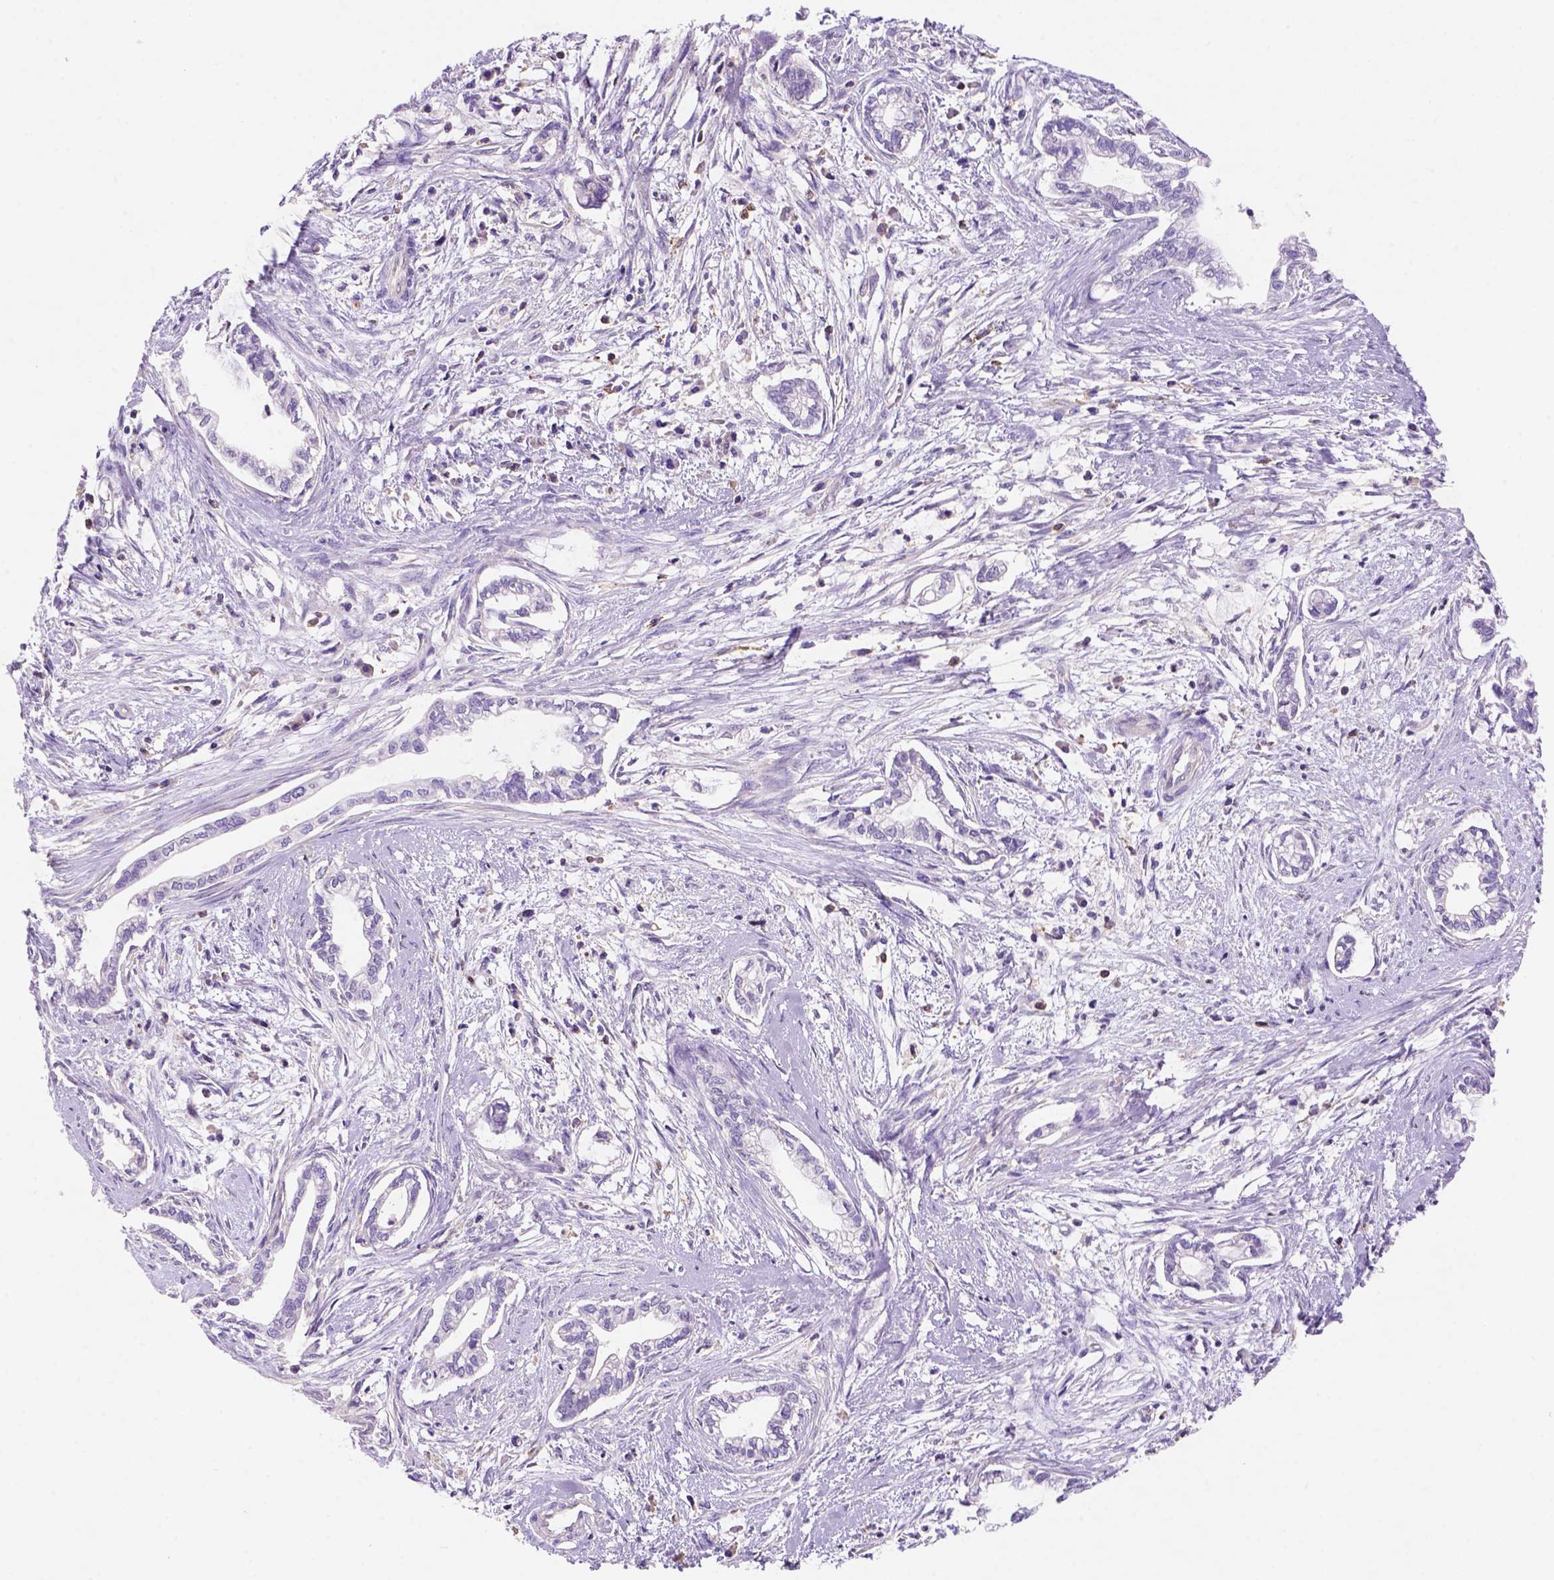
{"staining": {"intensity": "negative", "quantity": "none", "location": "none"}, "tissue": "cervical cancer", "cell_type": "Tumor cells", "image_type": "cancer", "snomed": [{"axis": "morphology", "description": "Adenocarcinoma, NOS"}, {"axis": "topography", "description": "Cervix"}], "caption": "A photomicrograph of cervical adenocarcinoma stained for a protein shows no brown staining in tumor cells.", "gene": "INPP5D", "patient": {"sex": "female", "age": 62}}